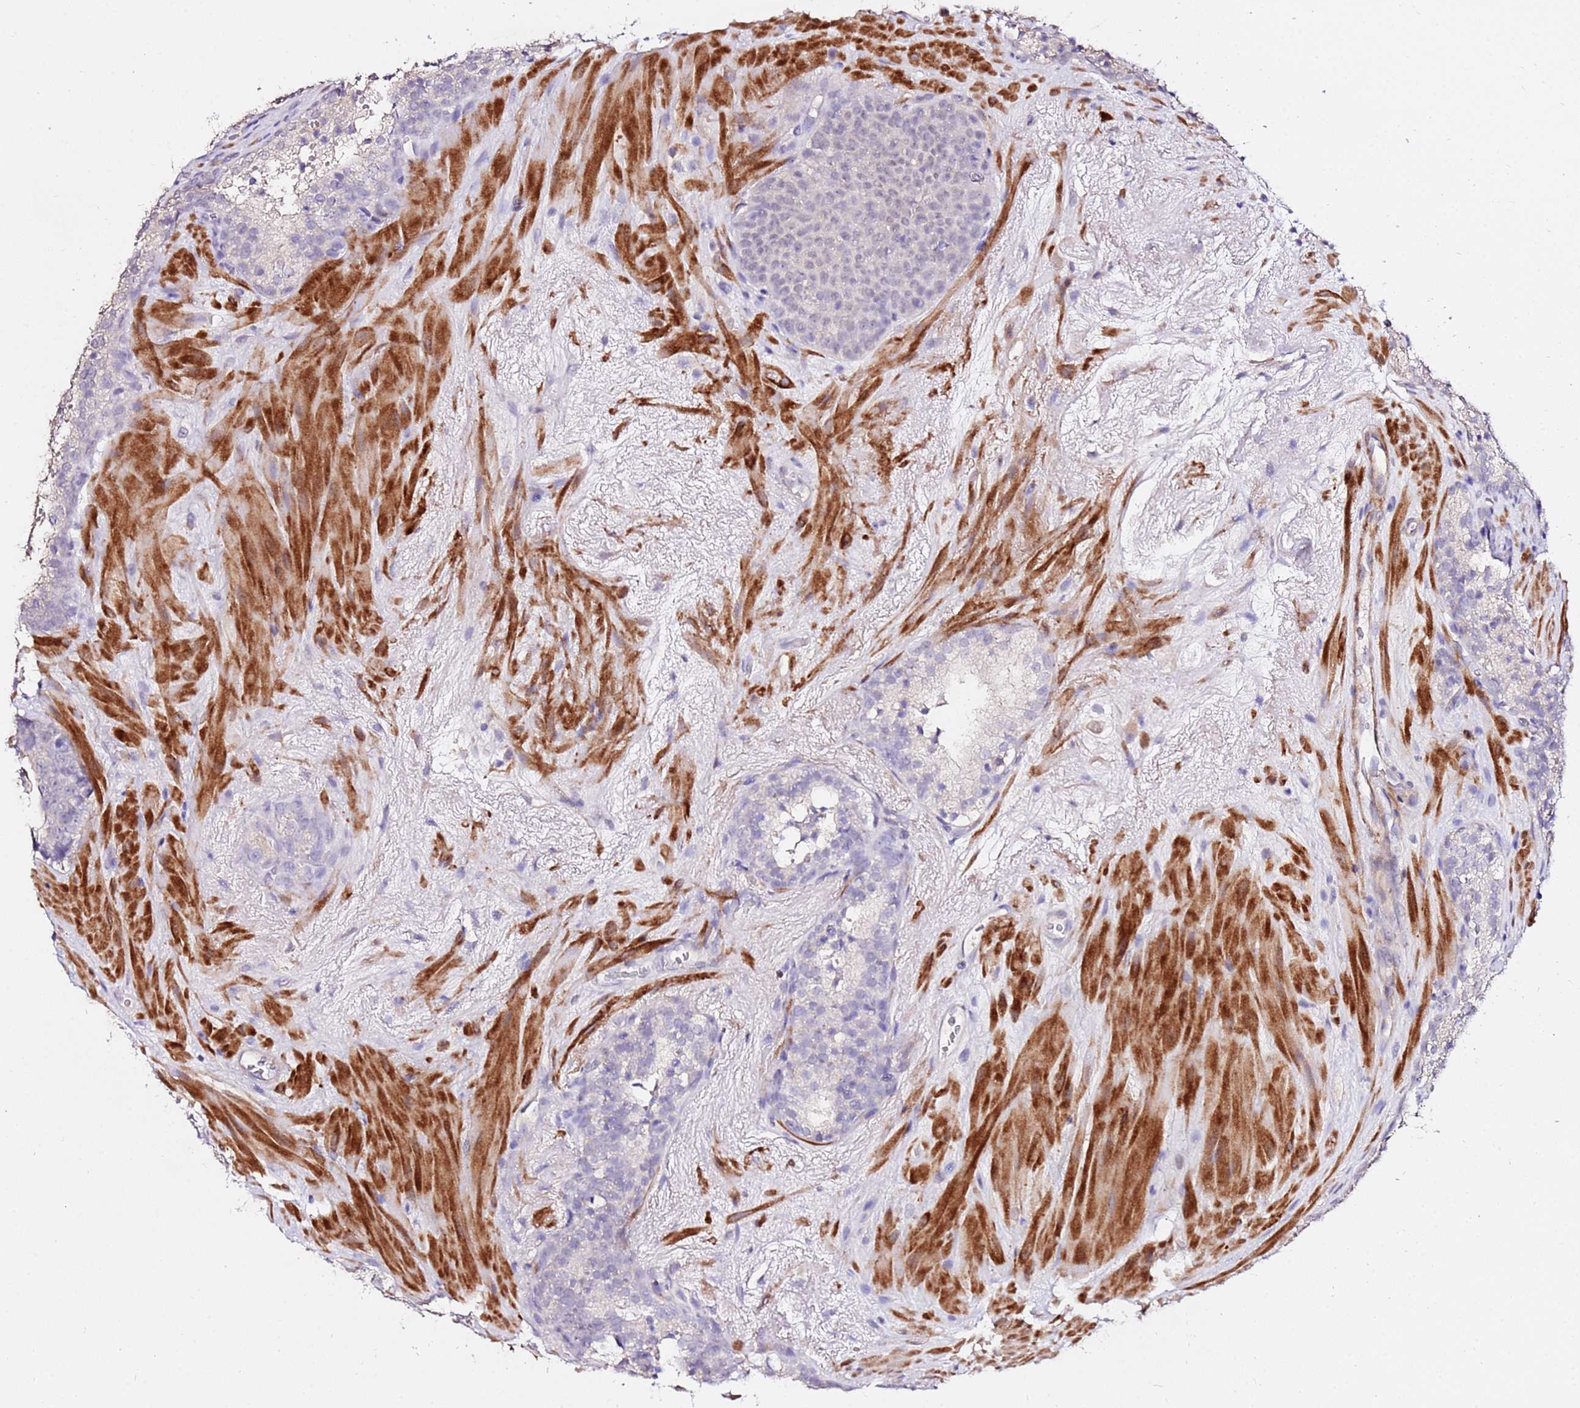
{"staining": {"intensity": "negative", "quantity": "none", "location": "none"}, "tissue": "prostate cancer", "cell_type": "Tumor cells", "image_type": "cancer", "snomed": [{"axis": "morphology", "description": "Adenocarcinoma, High grade"}, {"axis": "topography", "description": "Prostate"}], "caption": "Image shows no significant protein expression in tumor cells of prostate cancer.", "gene": "ART5", "patient": {"sex": "male", "age": 56}}